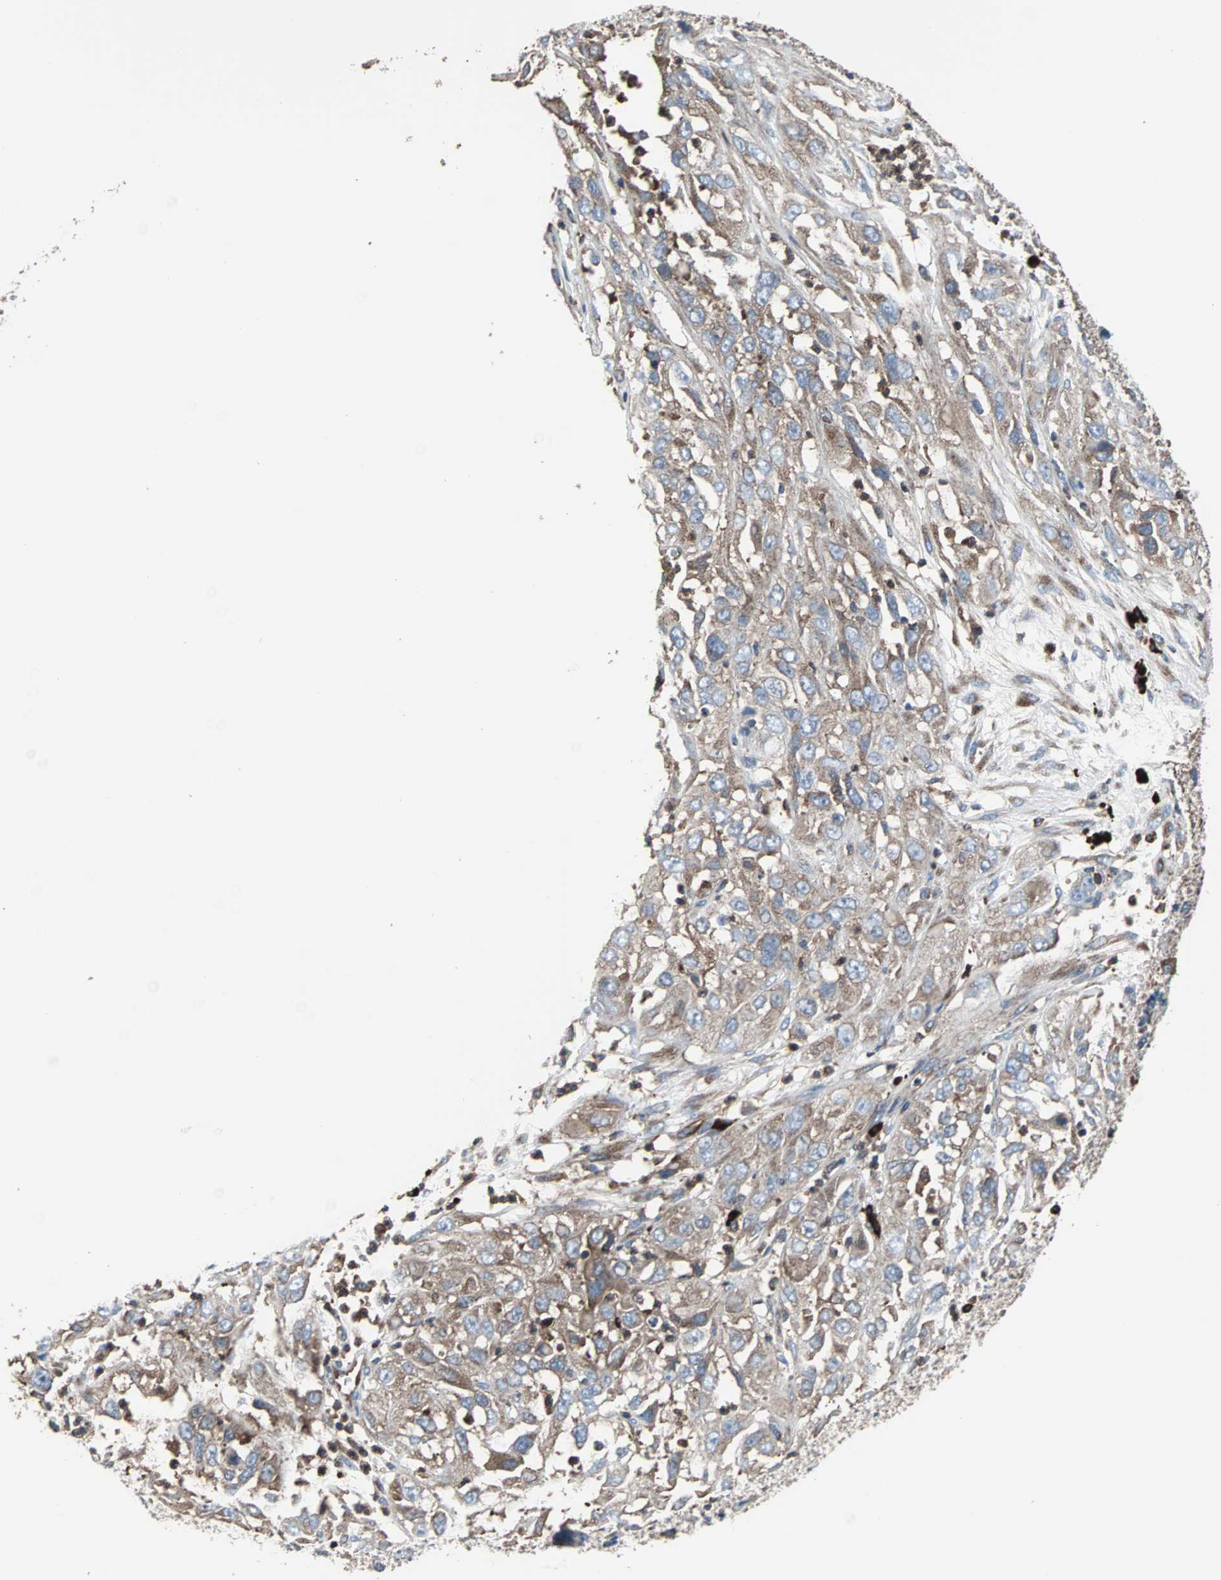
{"staining": {"intensity": "moderate", "quantity": ">75%", "location": "cytoplasmic/membranous"}, "tissue": "cervical cancer", "cell_type": "Tumor cells", "image_type": "cancer", "snomed": [{"axis": "morphology", "description": "Squamous cell carcinoma, NOS"}, {"axis": "topography", "description": "Cervix"}], "caption": "Immunohistochemical staining of squamous cell carcinoma (cervical) exhibits medium levels of moderate cytoplasmic/membranous protein staining in approximately >75% of tumor cells.", "gene": "PLCG2", "patient": {"sex": "female", "age": 32}}